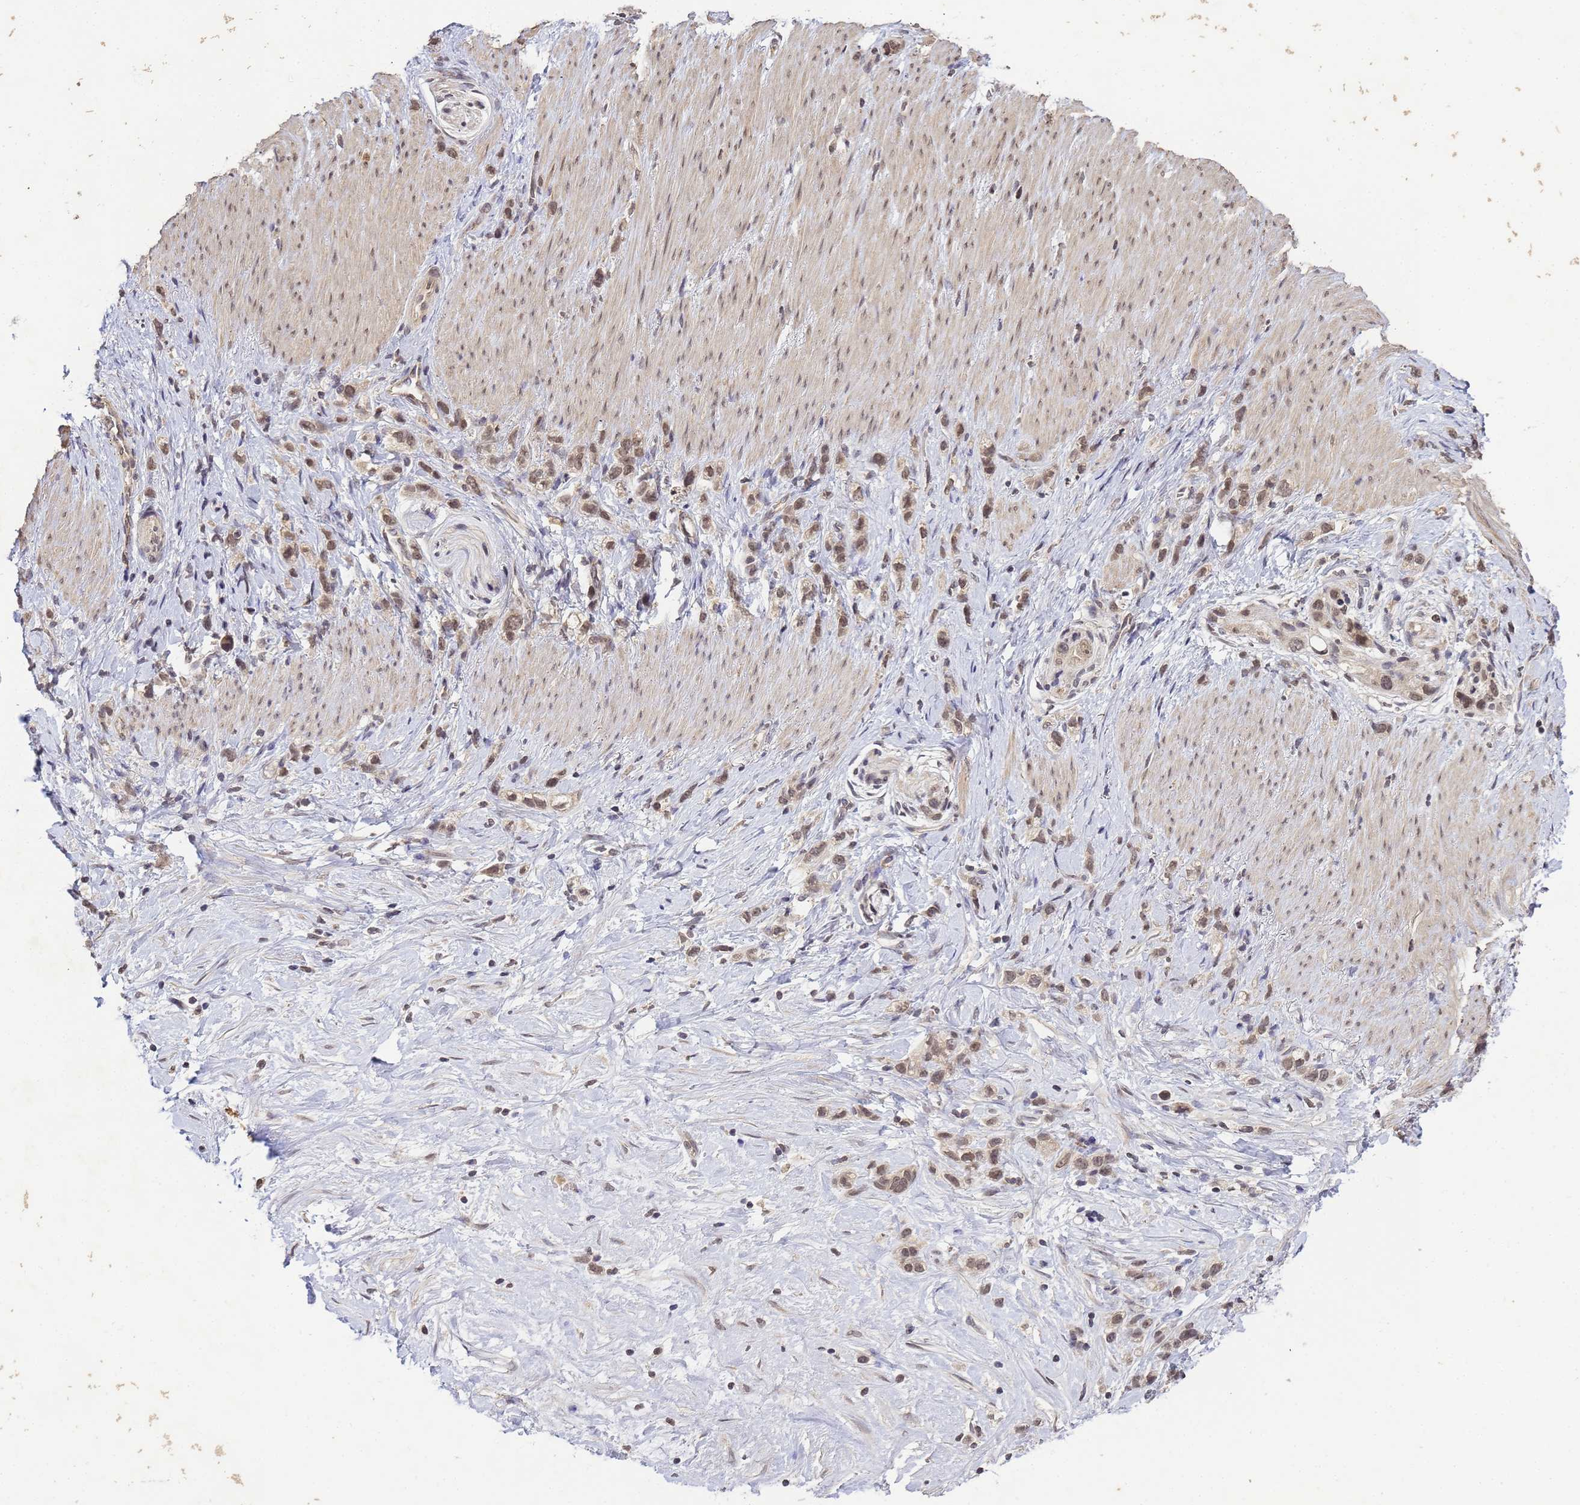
{"staining": {"intensity": "weak", "quantity": ">75%", "location": "nuclear"}, "tissue": "stomach cancer", "cell_type": "Tumor cells", "image_type": "cancer", "snomed": [{"axis": "morphology", "description": "Adenocarcinoma, NOS"}, {"axis": "topography", "description": "Stomach"}], "caption": "Approximately >75% of tumor cells in stomach cancer (adenocarcinoma) show weak nuclear protein expression as visualized by brown immunohistochemical staining.", "gene": "MYL7", "patient": {"sex": "female", "age": 65}}